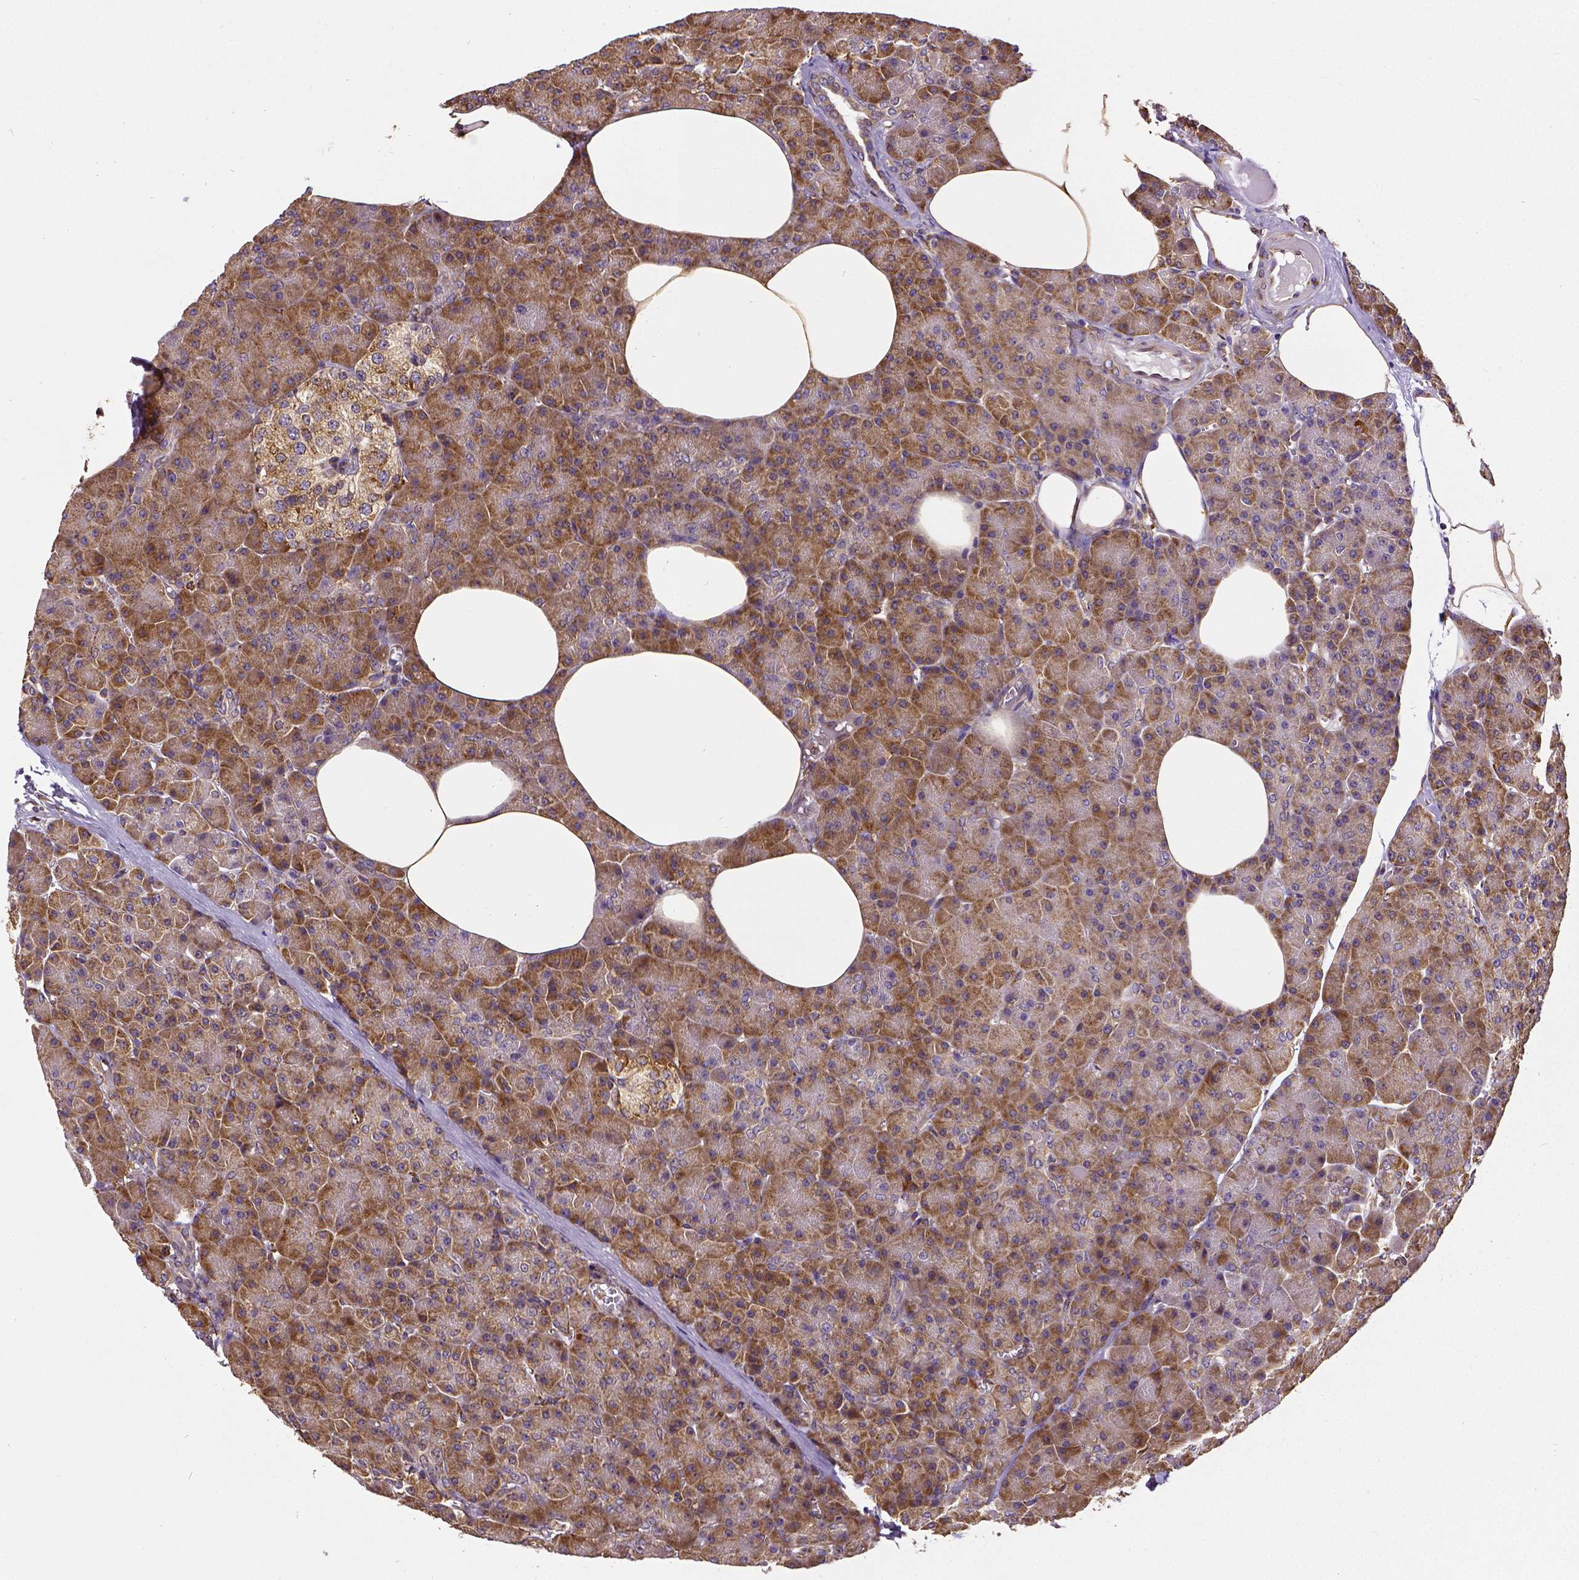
{"staining": {"intensity": "moderate", "quantity": ">75%", "location": "cytoplasmic/membranous"}, "tissue": "pancreas", "cell_type": "Exocrine glandular cells", "image_type": "normal", "snomed": [{"axis": "morphology", "description": "Normal tissue, NOS"}, {"axis": "topography", "description": "Pancreas"}], "caption": "Exocrine glandular cells demonstrate medium levels of moderate cytoplasmic/membranous staining in approximately >75% of cells in benign pancreas.", "gene": "MTDH", "patient": {"sex": "female", "age": 45}}